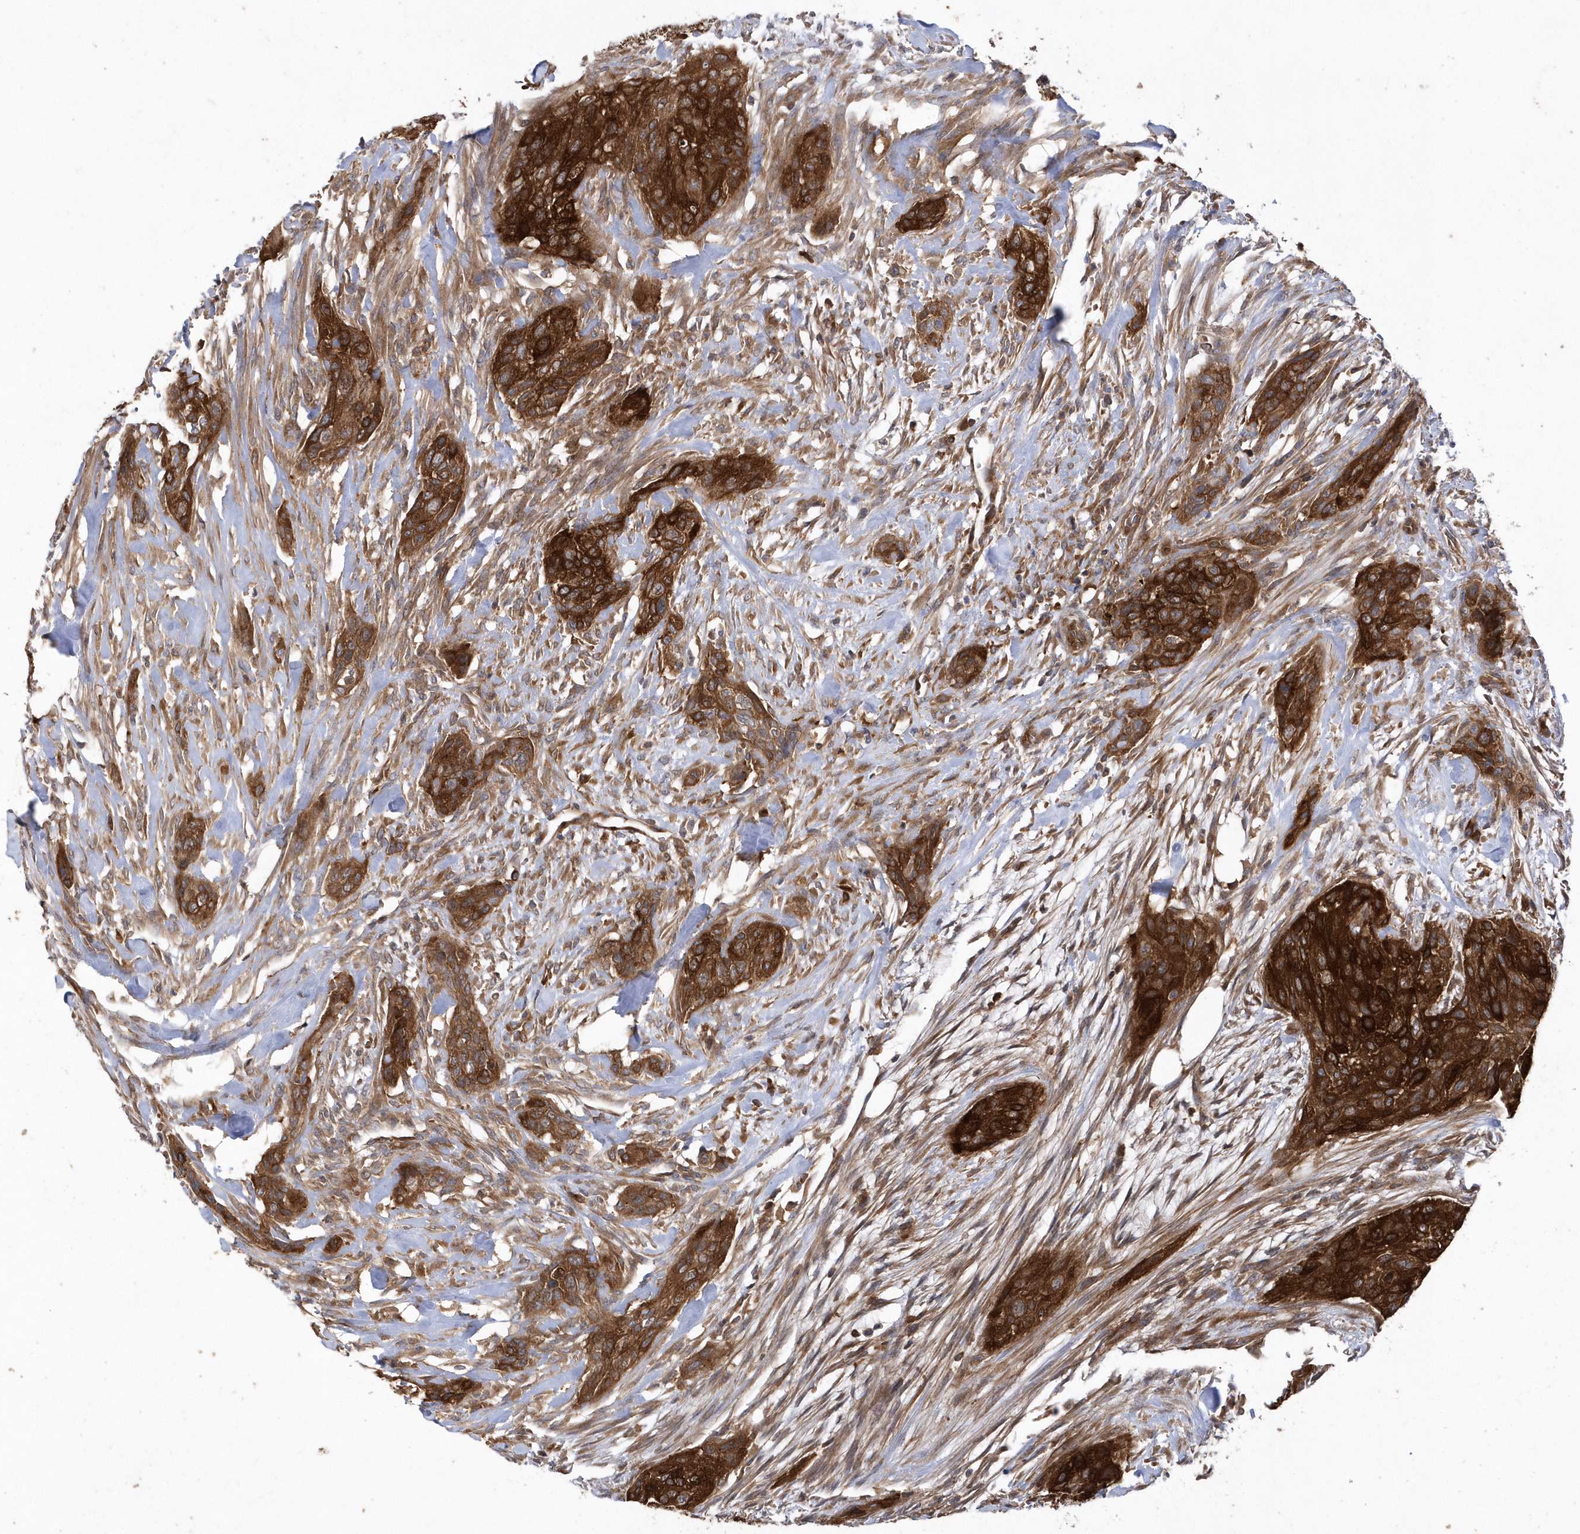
{"staining": {"intensity": "strong", "quantity": ">75%", "location": "cytoplasmic/membranous"}, "tissue": "urothelial cancer", "cell_type": "Tumor cells", "image_type": "cancer", "snomed": [{"axis": "morphology", "description": "Urothelial carcinoma, High grade"}, {"axis": "topography", "description": "Urinary bladder"}], "caption": "Approximately >75% of tumor cells in urothelial carcinoma (high-grade) display strong cytoplasmic/membranous protein positivity as visualized by brown immunohistochemical staining.", "gene": "PAICS", "patient": {"sex": "male", "age": 35}}